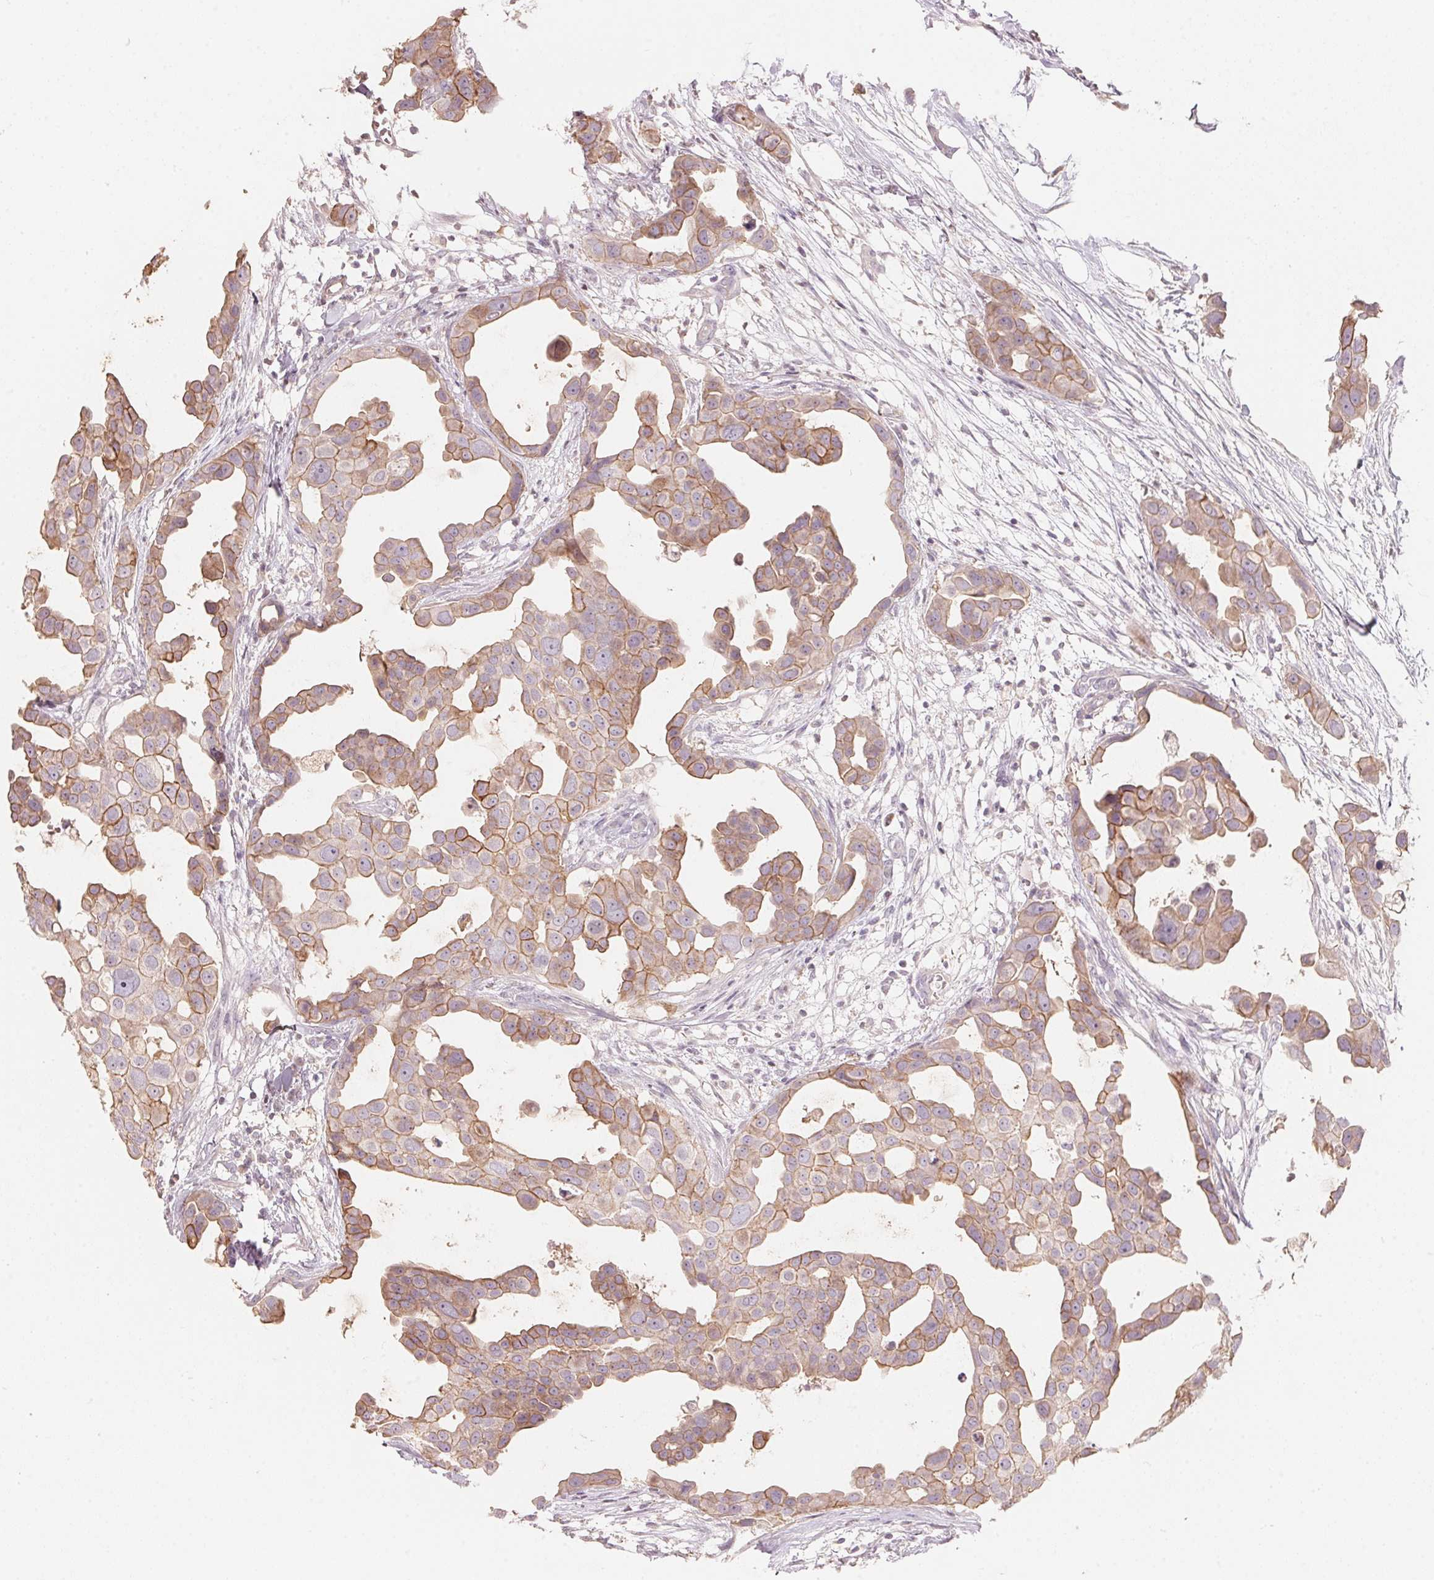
{"staining": {"intensity": "weak", "quantity": "25%-75%", "location": "cytoplasmic/membranous"}, "tissue": "breast cancer", "cell_type": "Tumor cells", "image_type": "cancer", "snomed": [{"axis": "morphology", "description": "Duct carcinoma"}, {"axis": "topography", "description": "Breast"}], "caption": "Weak cytoplasmic/membranous expression is identified in about 25%-75% of tumor cells in breast cancer (infiltrating ductal carcinoma).", "gene": "TP53AIP1", "patient": {"sex": "female", "age": 38}}